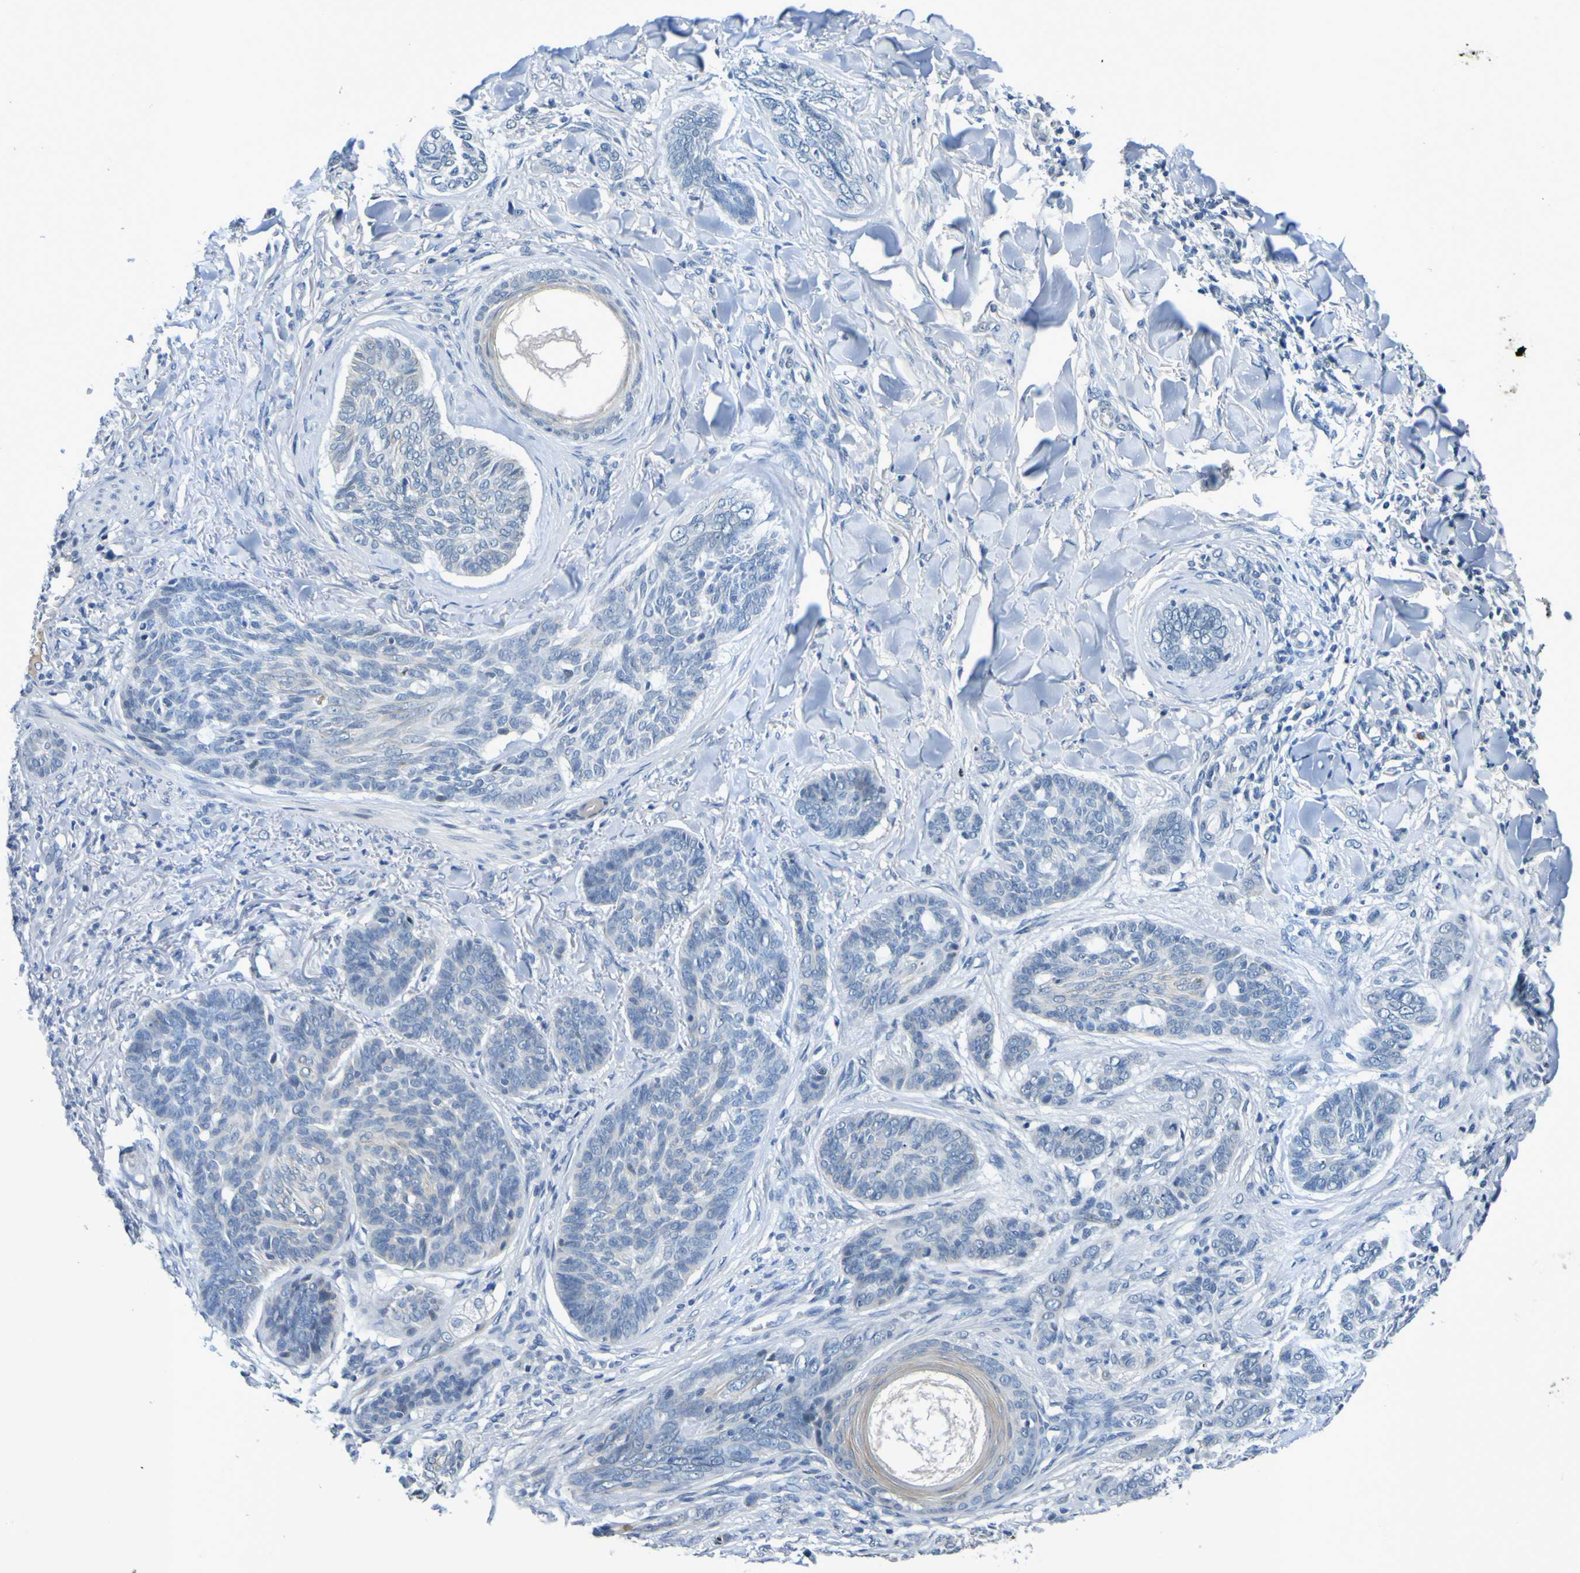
{"staining": {"intensity": "negative", "quantity": "none", "location": "none"}, "tissue": "skin cancer", "cell_type": "Tumor cells", "image_type": "cancer", "snomed": [{"axis": "morphology", "description": "Basal cell carcinoma"}, {"axis": "topography", "description": "Skin"}], "caption": "A micrograph of skin basal cell carcinoma stained for a protein shows no brown staining in tumor cells. Nuclei are stained in blue.", "gene": "VMA21", "patient": {"sex": "male", "age": 43}}